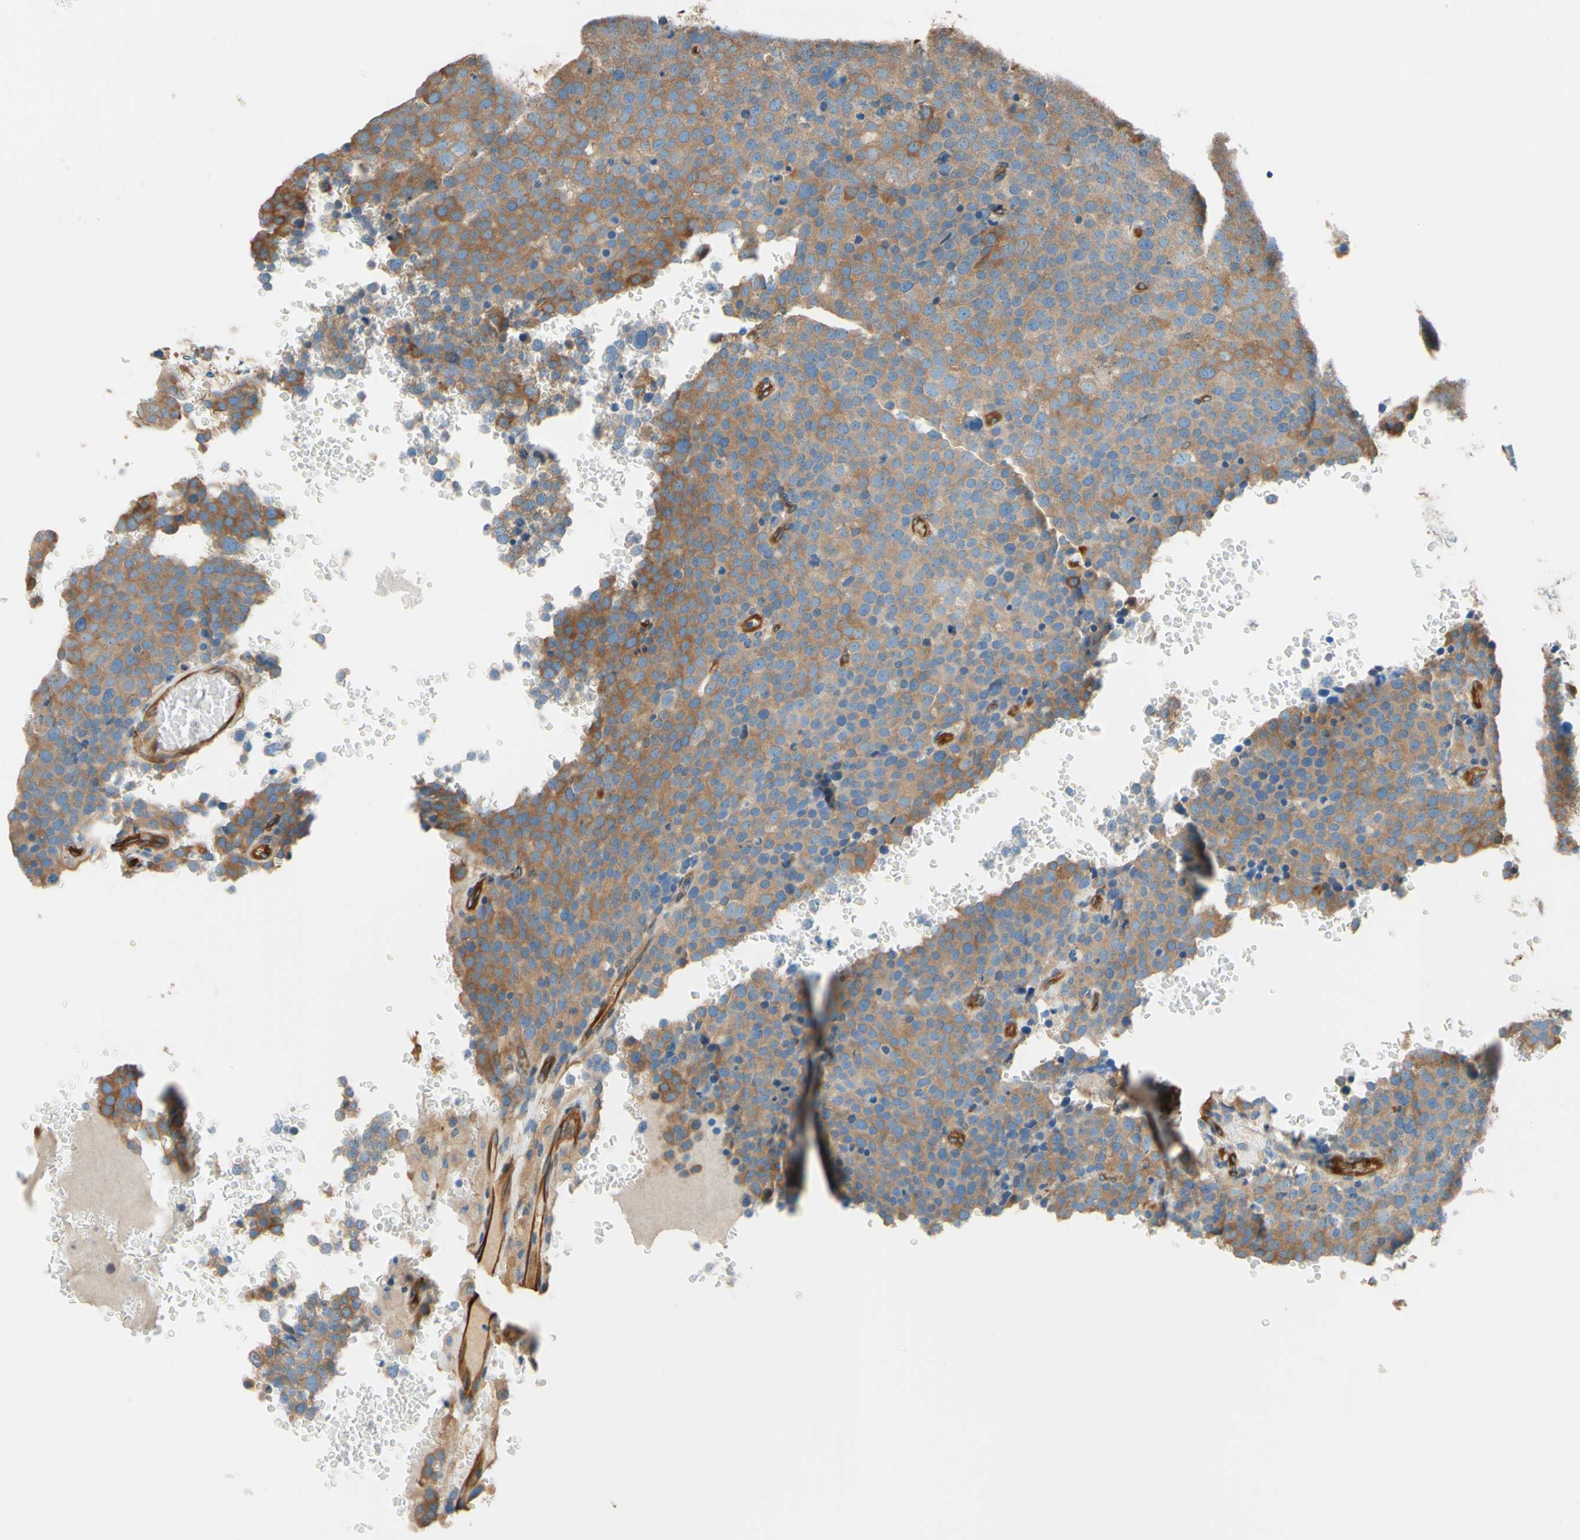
{"staining": {"intensity": "moderate", "quantity": ">75%", "location": "cytoplasmic/membranous"}, "tissue": "testis cancer", "cell_type": "Tumor cells", "image_type": "cancer", "snomed": [{"axis": "morphology", "description": "Seminoma, NOS"}, {"axis": "topography", "description": "Testis"}], "caption": "Testis cancer (seminoma) tissue demonstrates moderate cytoplasmic/membranous staining in approximately >75% of tumor cells", "gene": "DPYSL3", "patient": {"sex": "male", "age": 71}}